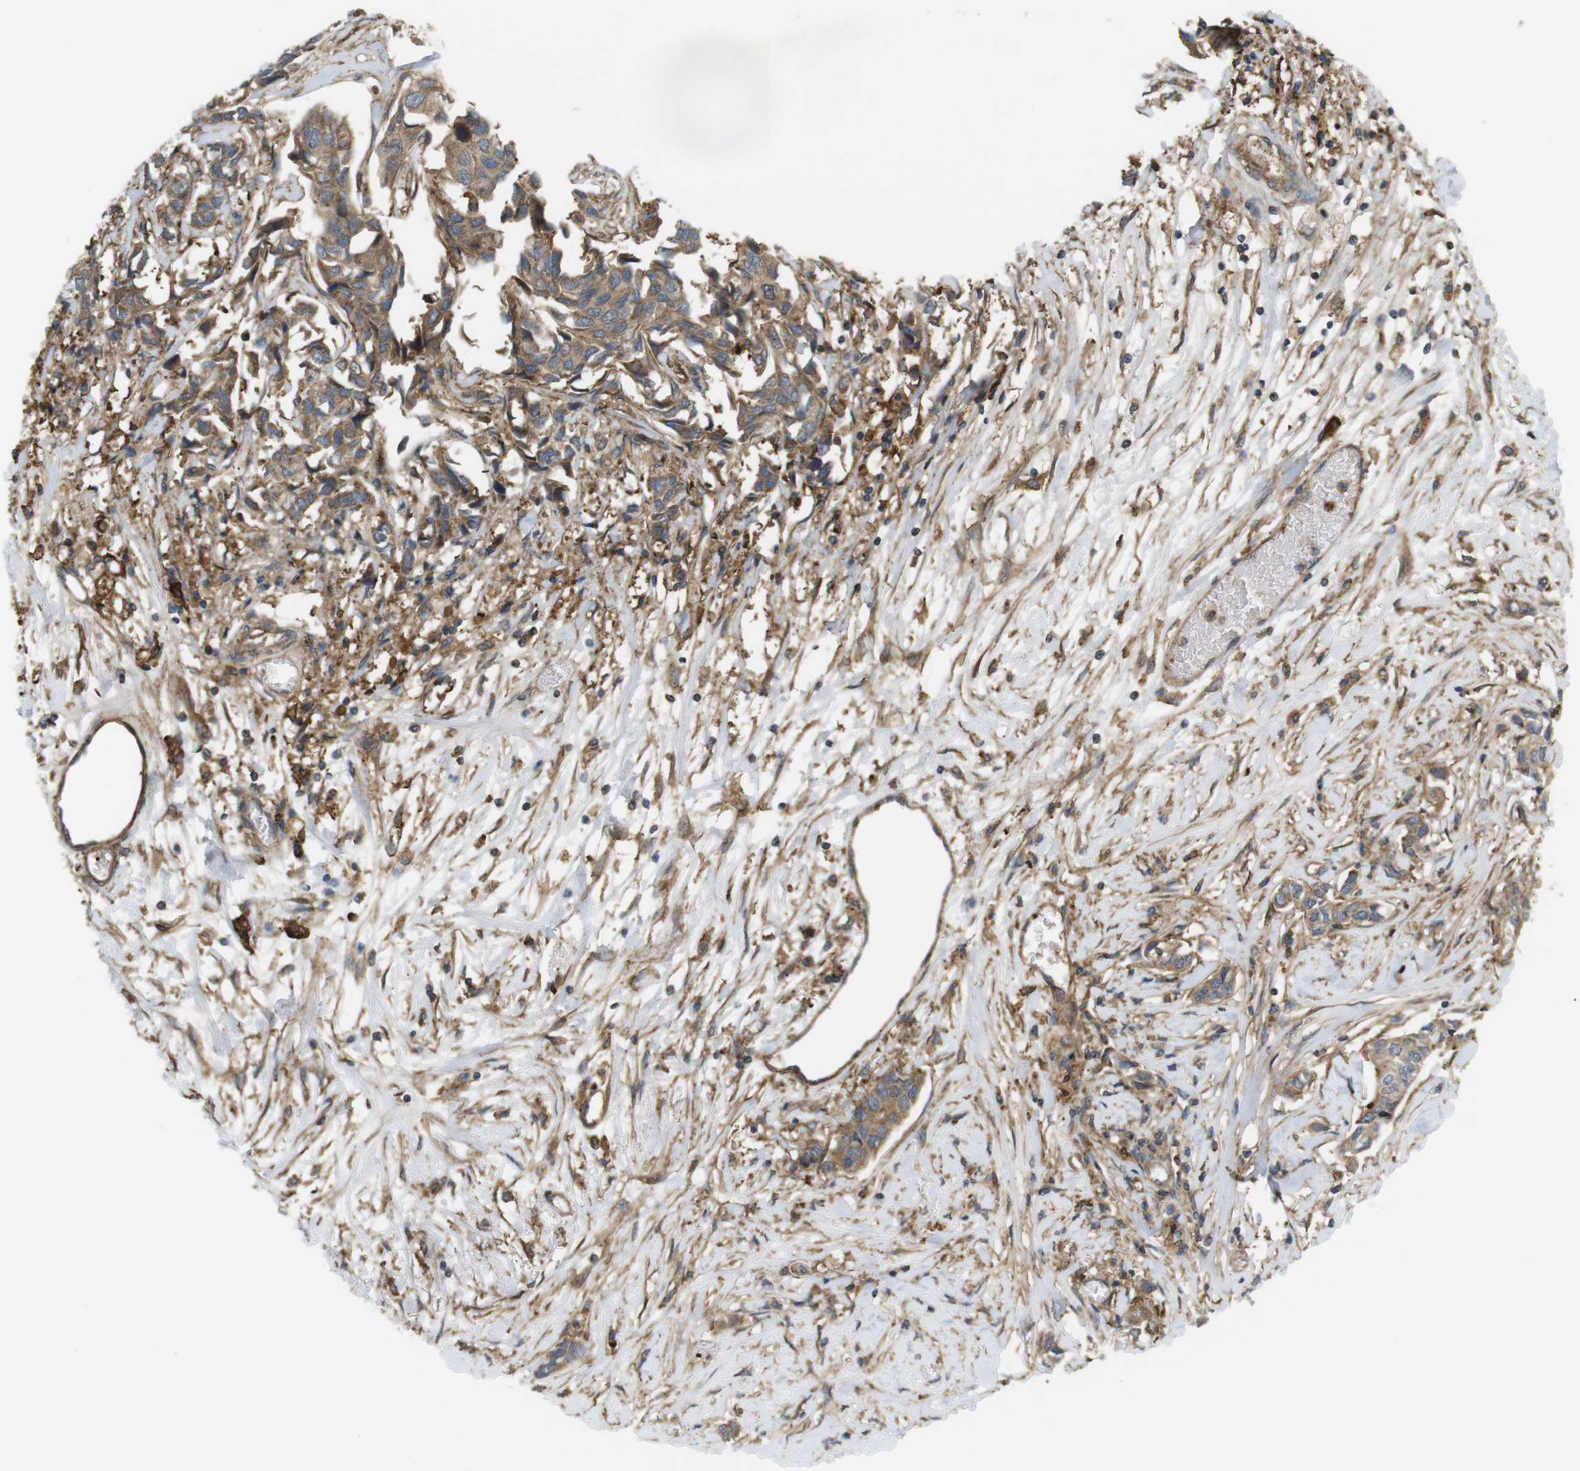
{"staining": {"intensity": "moderate", "quantity": ">75%", "location": "cytoplasmic/membranous"}, "tissue": "breast cancer", "cell_type": "Tumor cells", "image_type": "cancer", "snomed": [{"axis": "morphology", "description": "Duct carcinoma"}, {"axis": "topography", "description": "Breast"}], "caption": "DAB (3,3'-diaminobenzidine) immunohistochemical staining of infiltrating ductal carcinoma (breast) demonstrates moderate cytoplasmic/membranous protein staining in approximately >75% of tumor cells.", "gene": "DDAH2", "patient": {"sex": "female", "age": 80}}